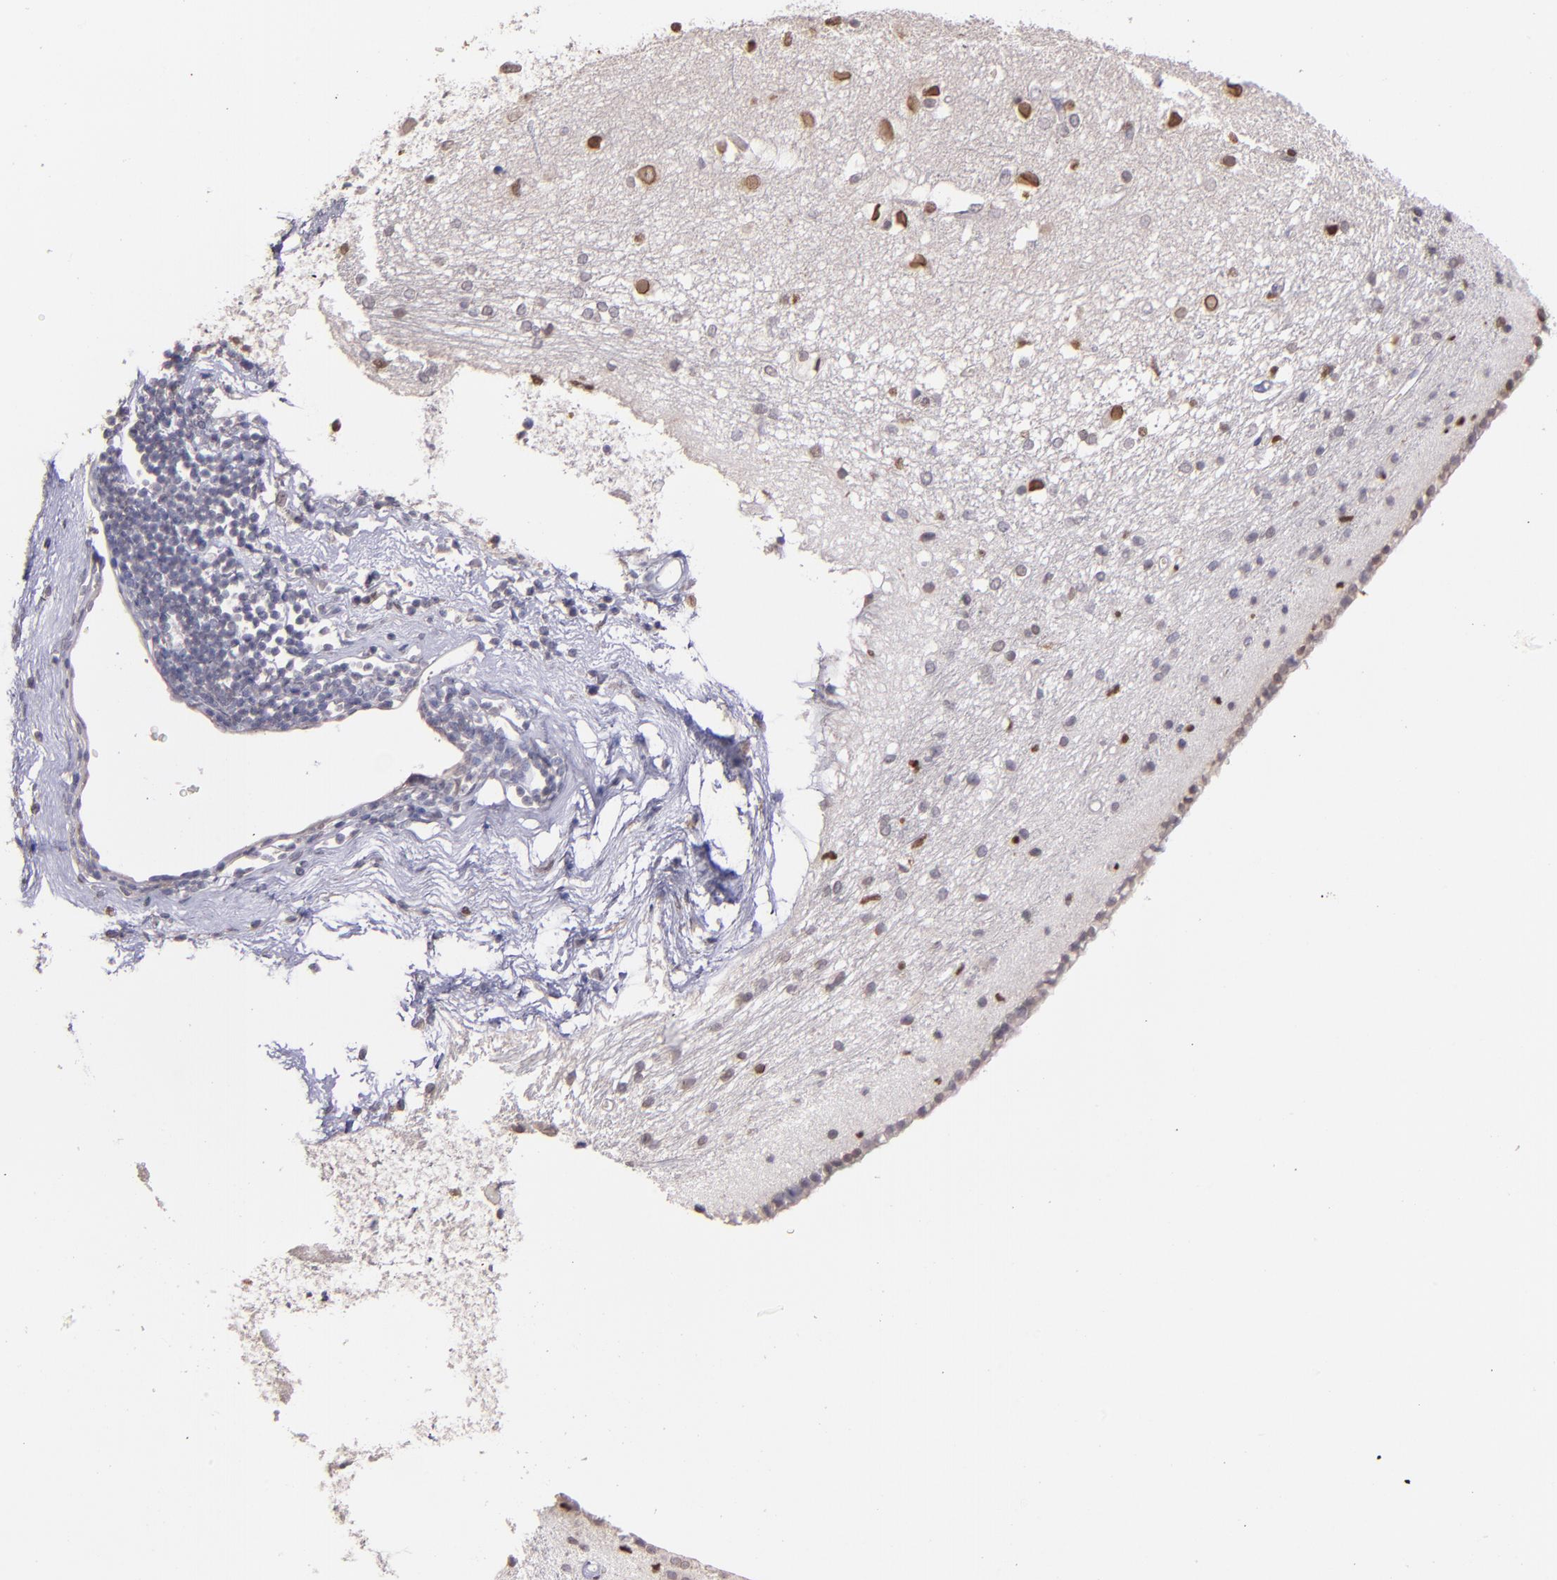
{"staining": {"intensity": "negative", "quantity": "none", "location": "none"}, "tissue": "caudate", "cell_type": "Glial cells", "image_type": "normal", "snomed": [{"axis": "morphology", "description": "Normal tissue, NOS"}, {"axis": "topography", "description": "Lateral ventricle wall"}], "caption": "DAB immunohistochemical staining of unremarkable caudate exhibits no significant positivity in glial cells.", "gene": "NUP62CL", "patient": {"sex": "female", "age": 19}}